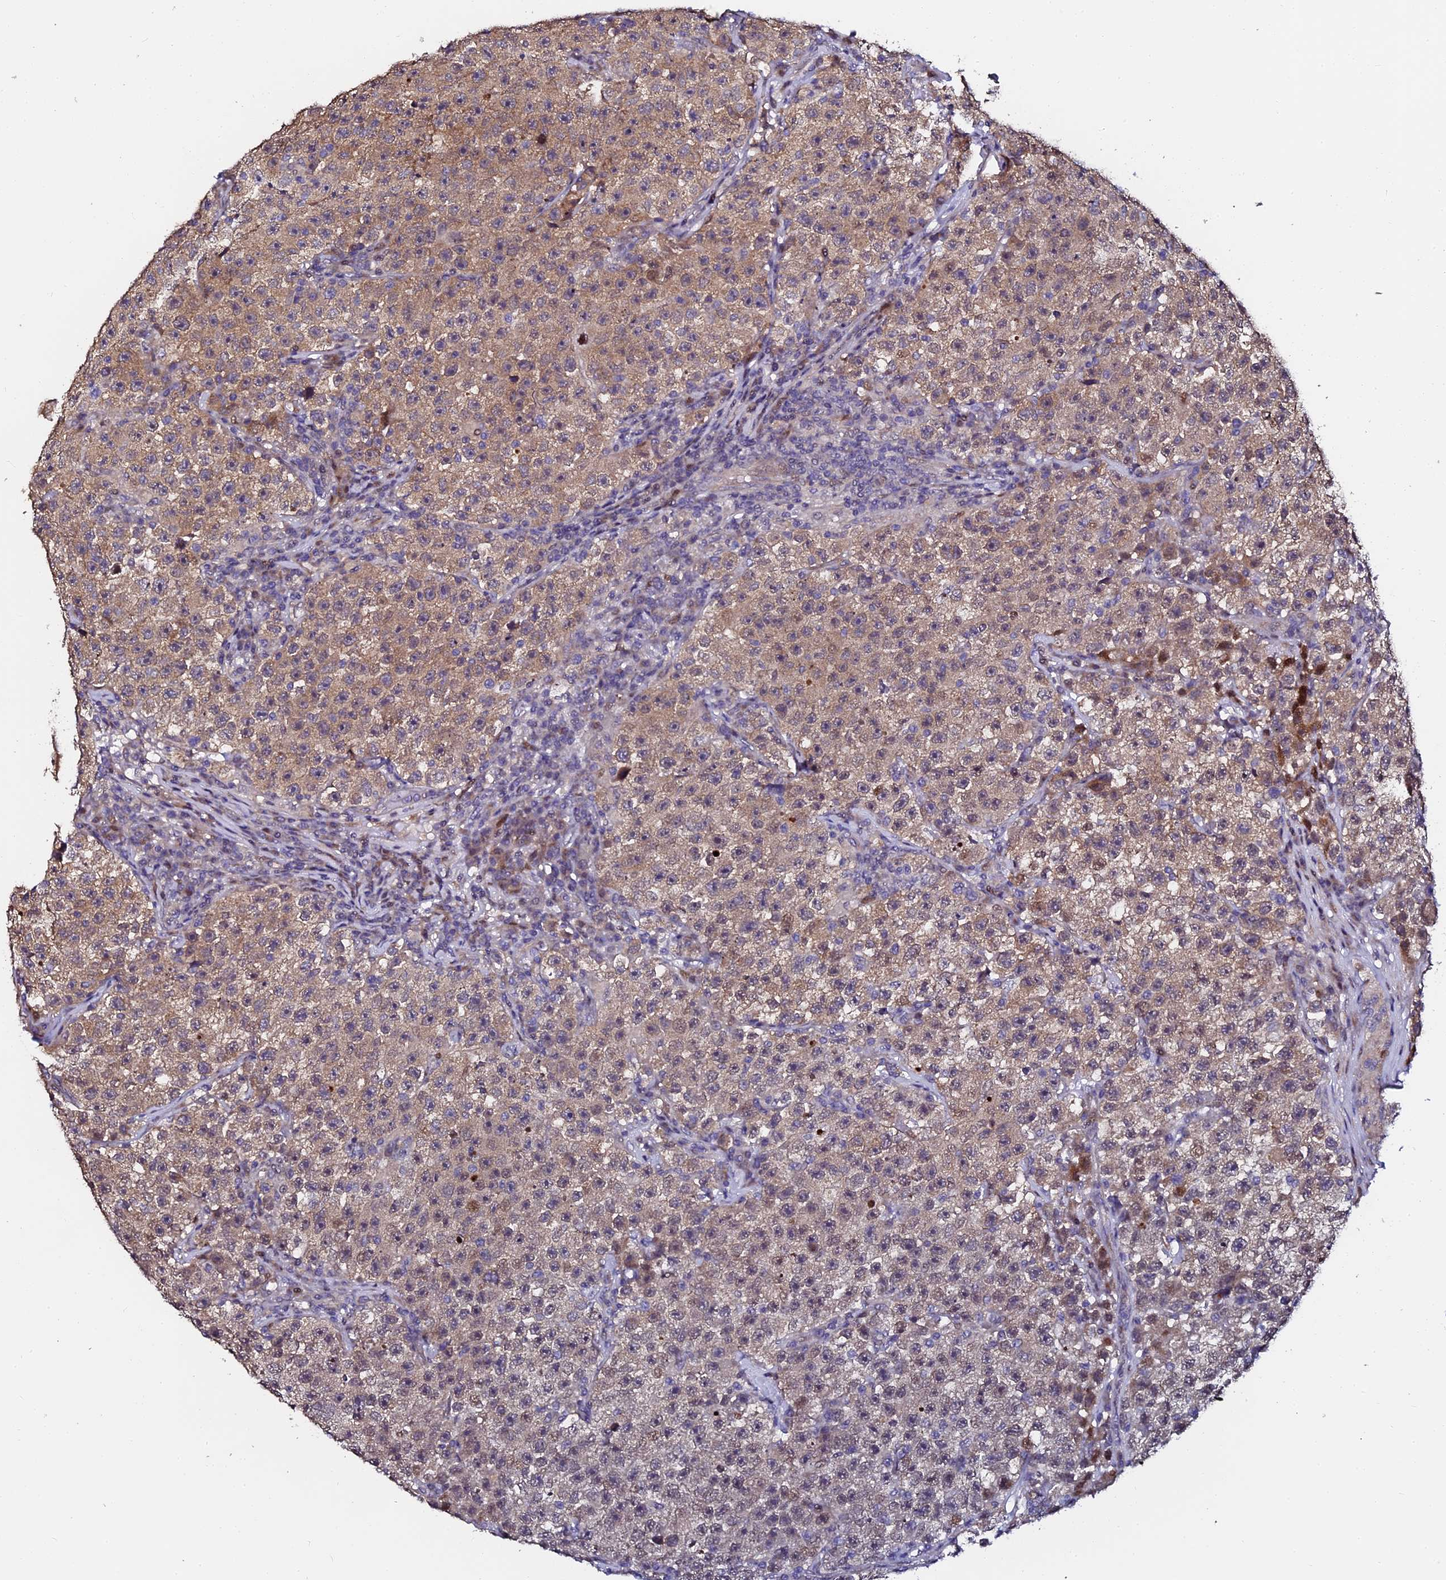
{"staining": {"intensity": "moderate", "quantity": "25%-75%", "location": "cytoplasmic/membranous"}, "tissue": "testis cancer", "cell_type": "Tumor cells", "image_type": "cancer", "snomed": [{"axis": "morphology", "description": "Seminoma, NOS"}, {"axis": "topography", "description": "Testis"}], "caption": "Moderate cytoplasmic/membranous expression is seen in approximately 25%-75% of tumor cells in seminoma (testis).", "gene": "GPN3", "patient": {"sex": "male", "age": 22}}